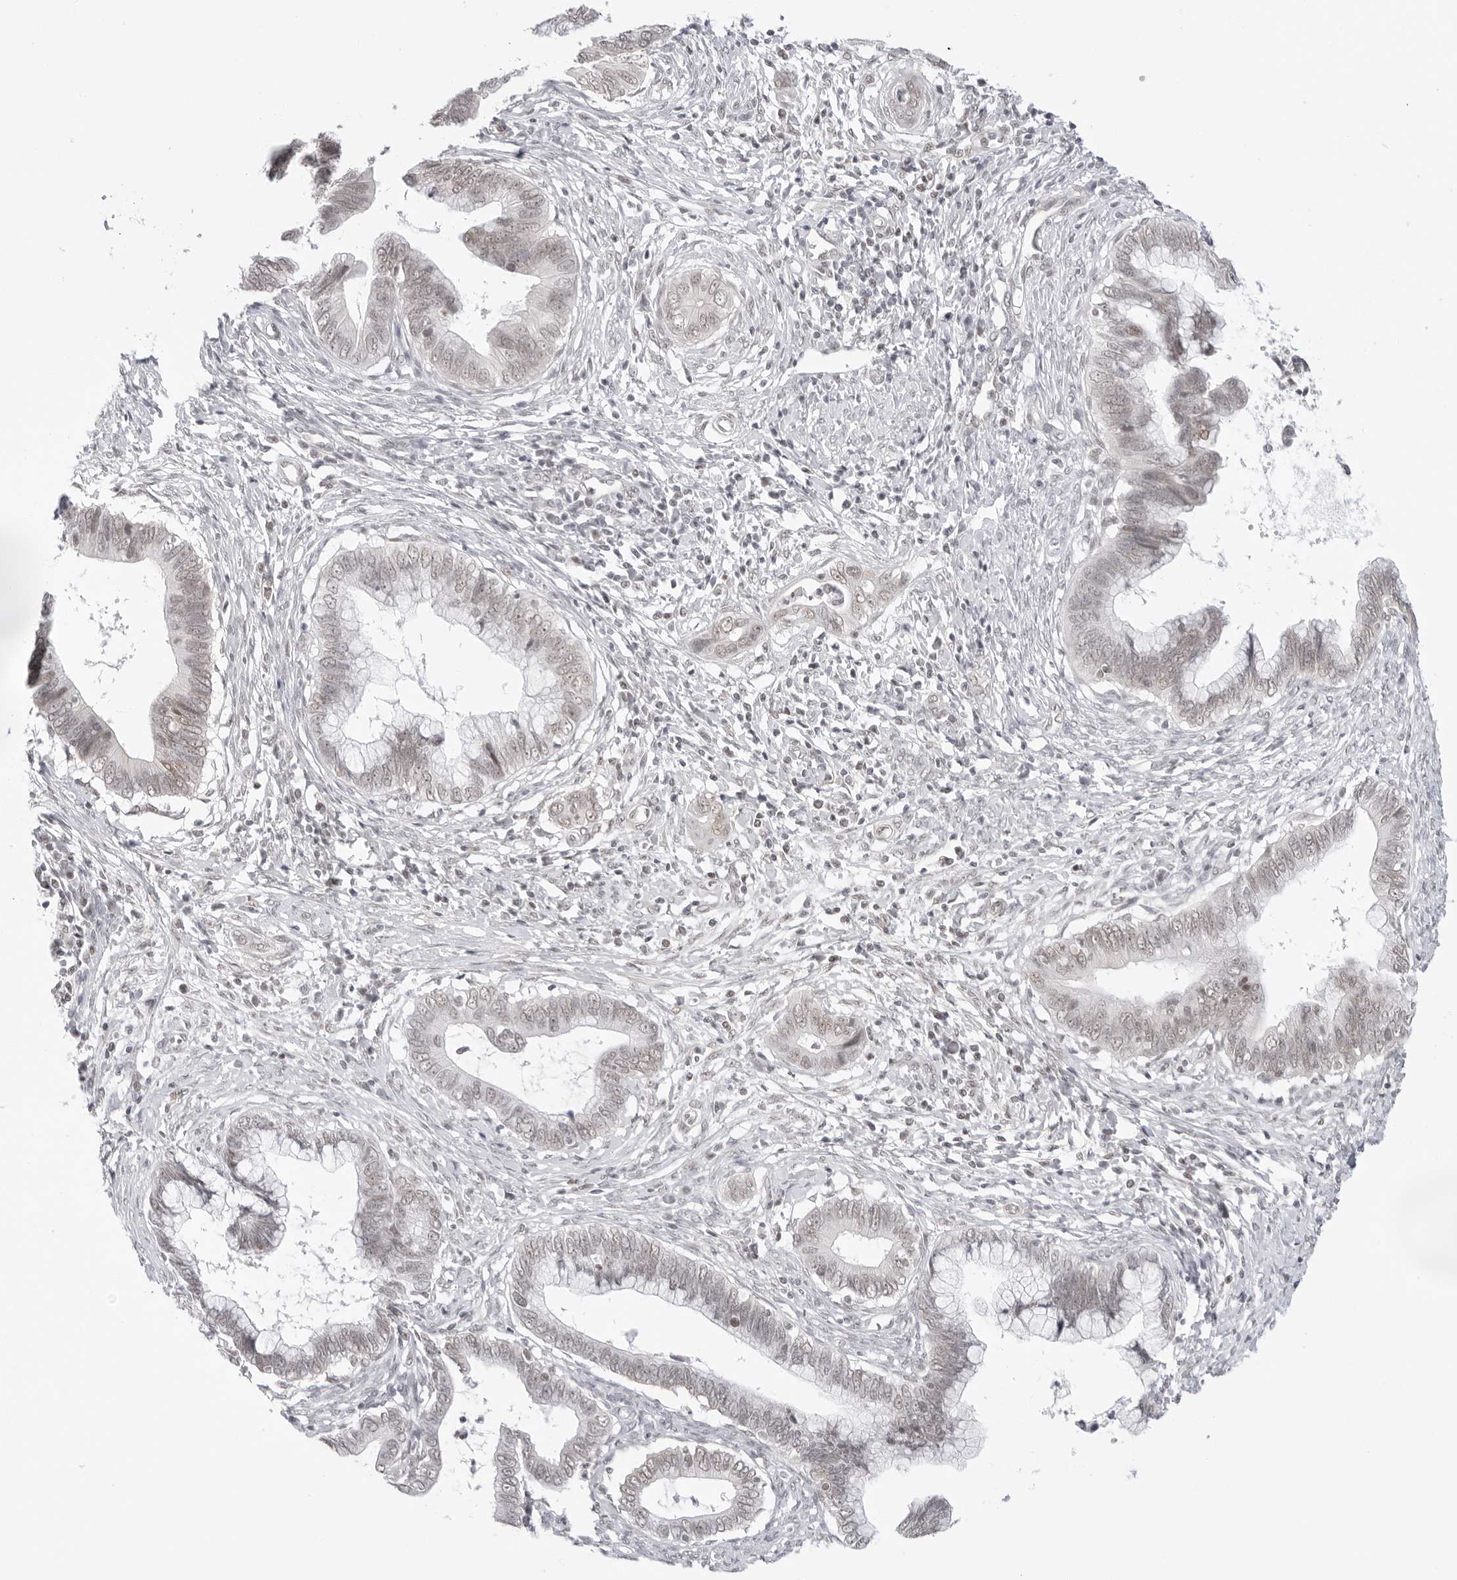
{"staining": {"intensity": "weak", "quantity": "25%-75%", "location": "nuclear"}, "tissue": "cervical cancer", "cell_type": "Tumor cells", "image_type": "cancer", "snomed": [{"axis": "morphology", "description": "Adenocarcinoma, NOS"}, {"axis": "topography", "description": "Cervix"}], "caption": "A high-resolution micrograph shows immunohistochemistry staining of cervical cancer, which shows weak nuclear staining in approximately 25%-75% of tumor cells. (IHC, brightfield microscopy, high magnification).", "gene": "TCIM", "patient": {"sex": "female", "age": 44}}